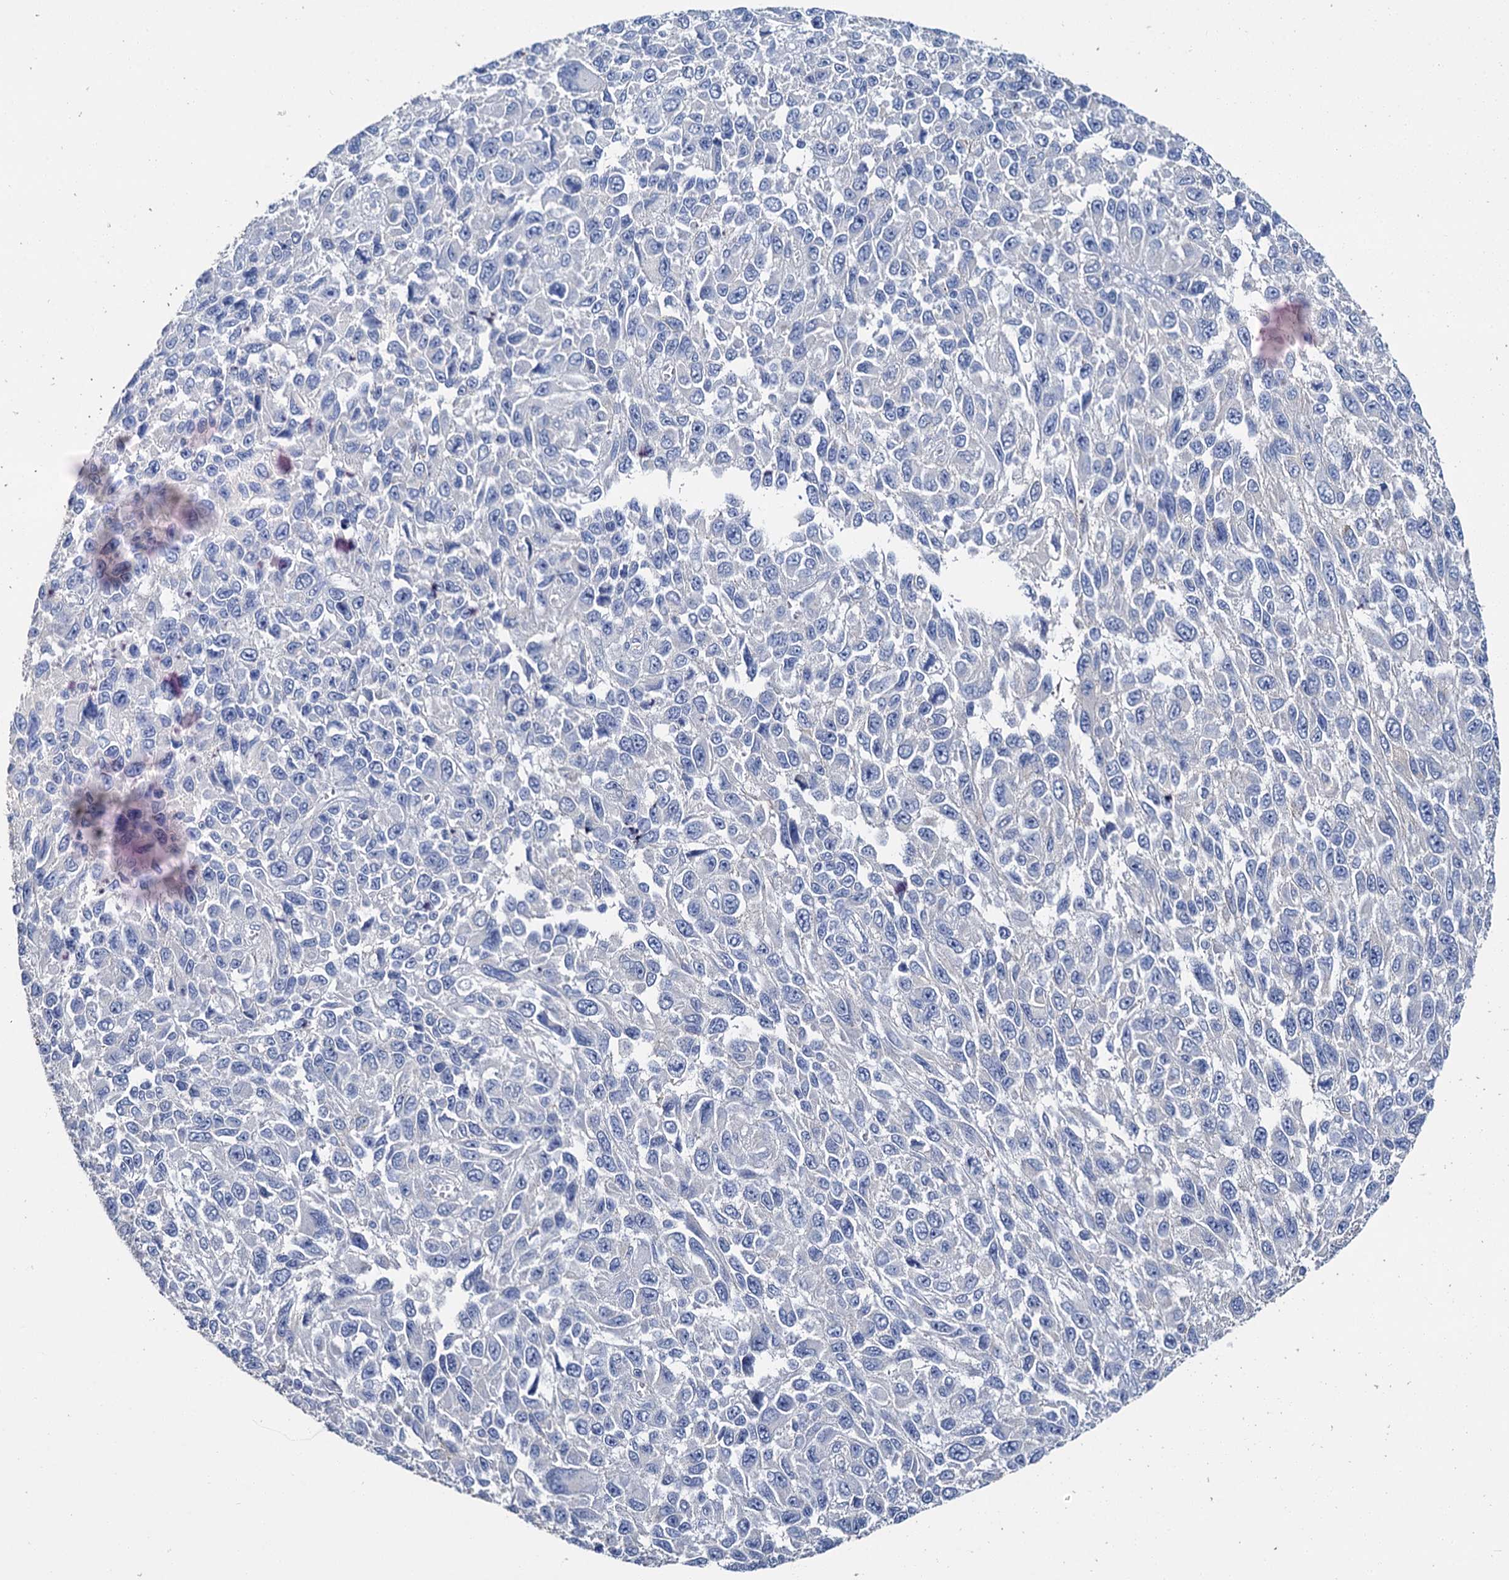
{"staining": {"intensity": "negative", "quantity": "none", "location": "none"}, "tissue": "melanoma", "cell_type": "Tumor cells", "image_type": "cancer", "snomed": [{"axis": "morphology", "description": "Normal tissue, NOS"}, {"axis": "morphology", "description": "Malignant melanoma, NOS"}, {"axis": "topography", "description": "Skin"}], "caption": "Immunohistochemical staining of malignant melanoma displays no significant staining in tumor cells.", "gene": "SNCB", "patient": {"sex": "female", "age": 96}}